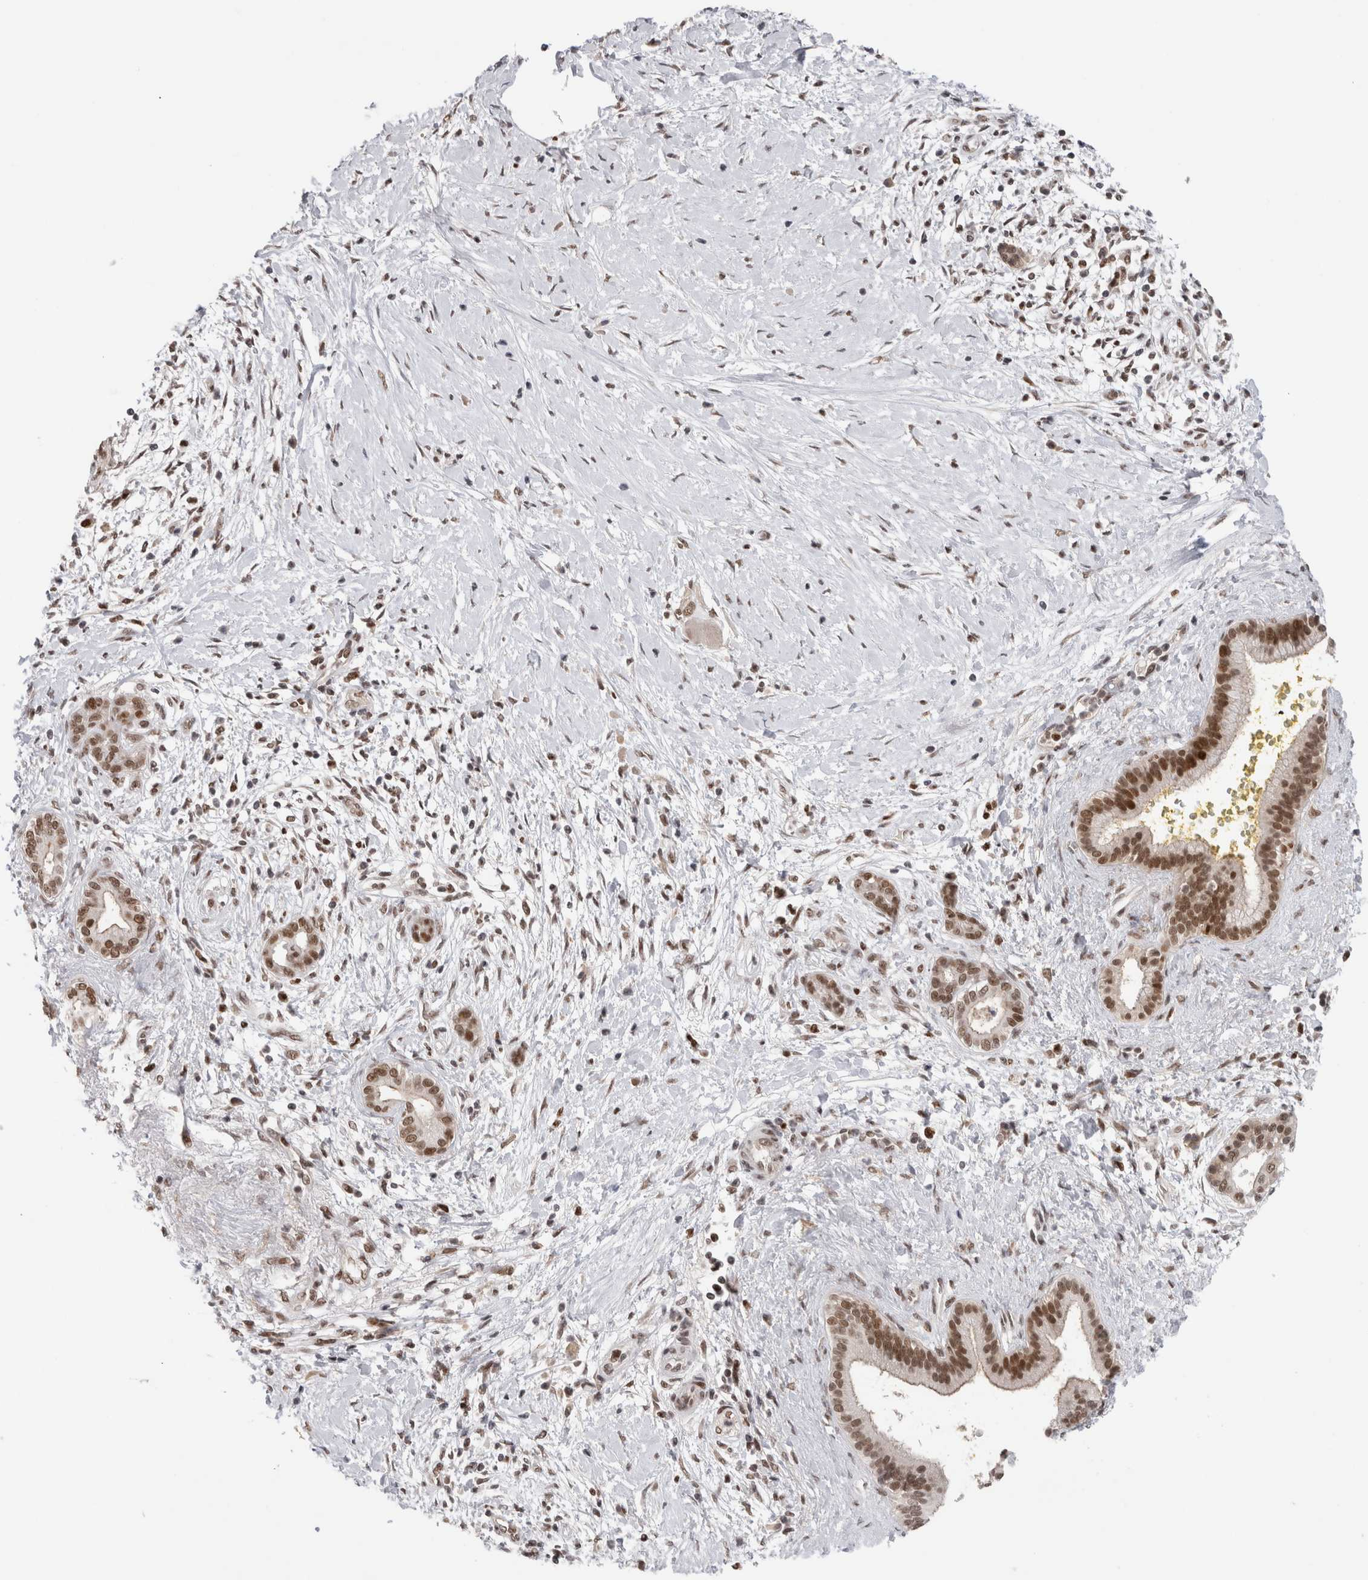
{"staining": {"intensity": "moderate", "quantity": ">75%", "location": "nuclear"}, "tissue": "pancreatic cancer", "cell_type": "Tumor cells", "image_type": "cancer", "snomed": [{"axis": "morphology", "description": "Adenocarcinoma, NOS"}, {"axis": "topography", "description": "Pancreas"}], "caption": "Immunohistochemistry (DAB) staining of pancreatic cancer exhibits moderate nuclear protein positivity in approximately >75% of tumor cells.", "gene": "ZNF521", "patient": {"sex": "male", "age": 58}}